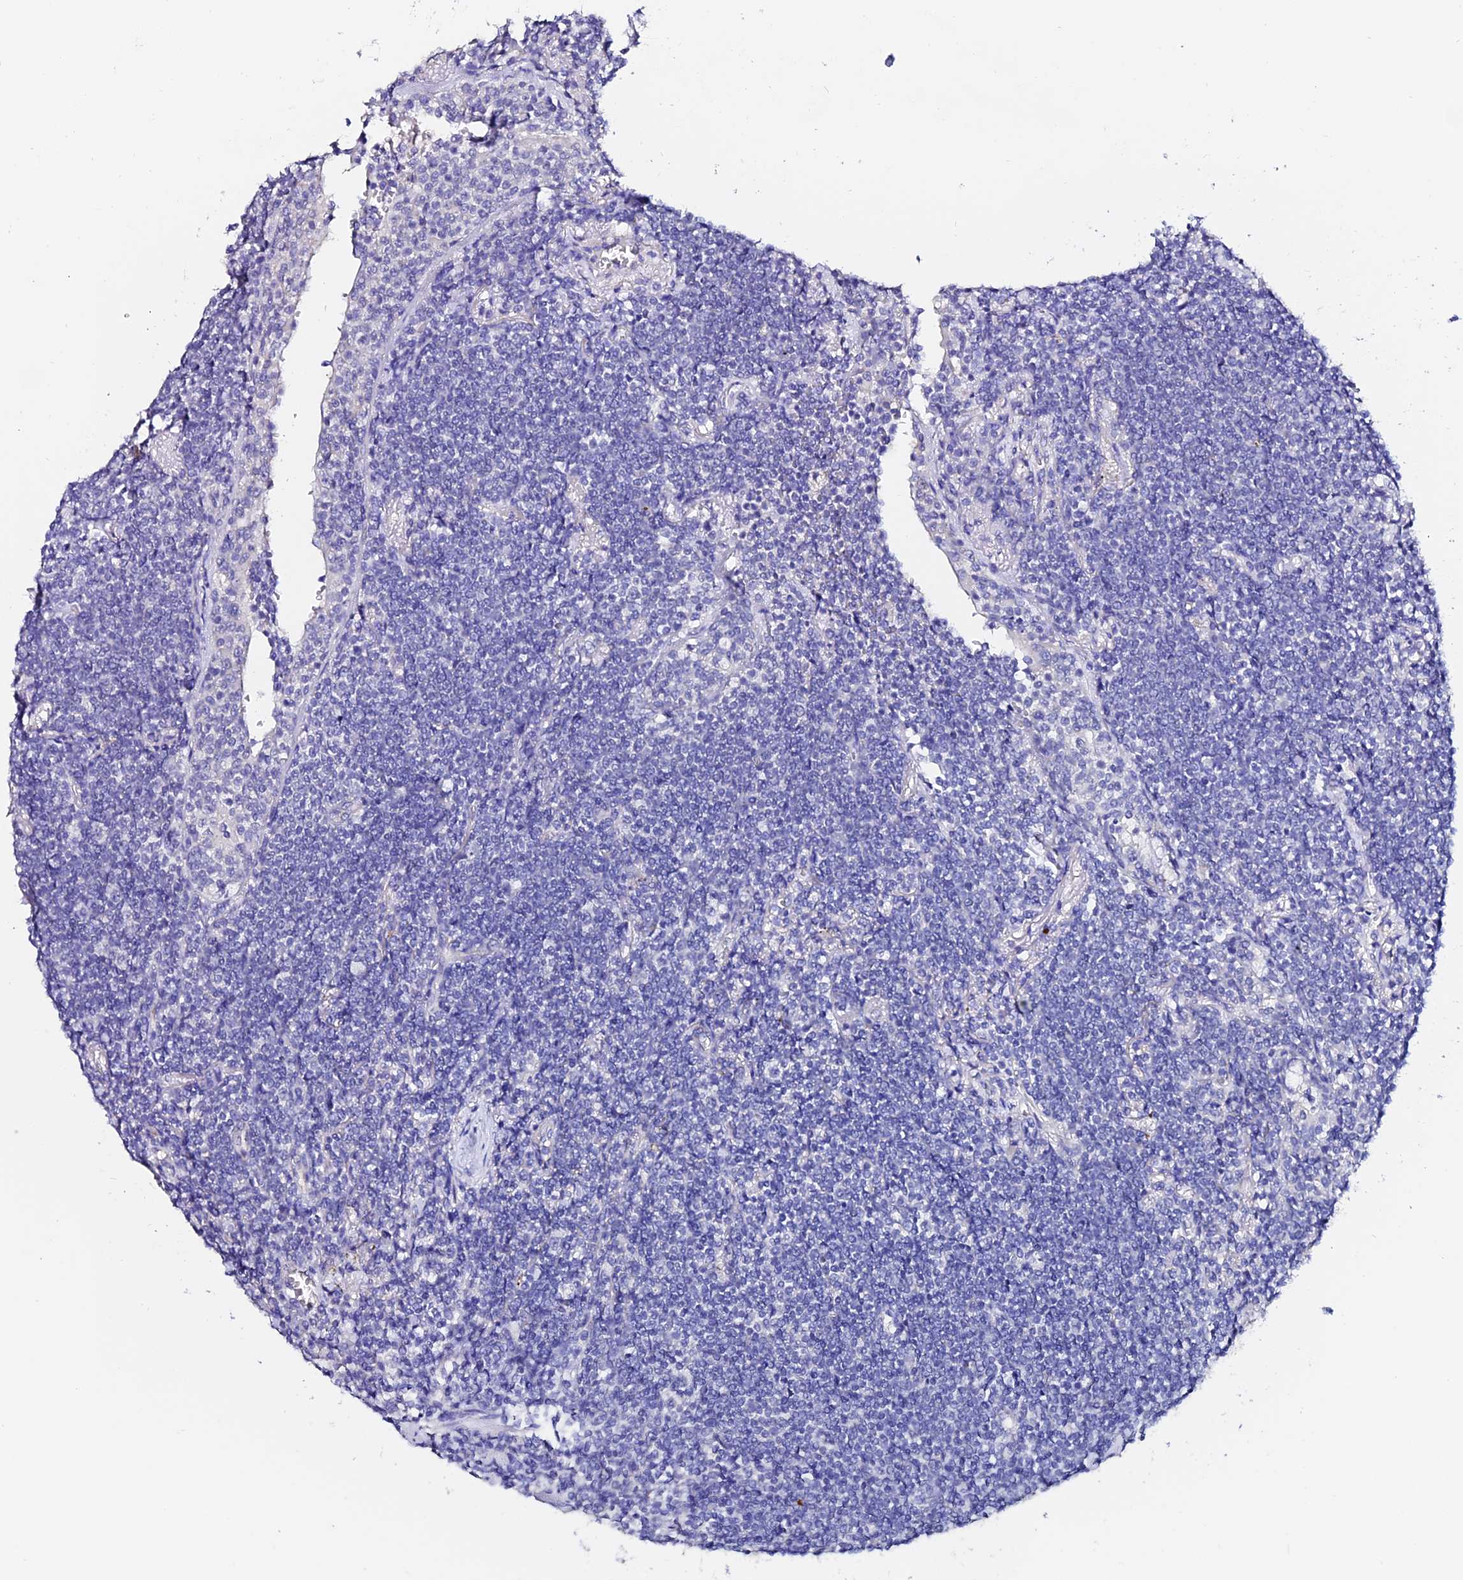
{"staining": {"intensity": "negative", "quantity": "none", "location": "none"}, "tissue": "lymphoma", "cell_type": "Tumor cells", "image_type": "cancer", "snomed": [{"axis": "morphology", "description": "Malignant lymphoma, non-Hodgkin's type, Low grade"}, {"axis": "topography", "description": "Lung"}], "caption": "DAB (3,3'-diaminobenzidine) immunohistochemical staining of lymphoma demonstrates no significant expression in tumor cells.", "gene": "ESM1", "patient": {"sex": "female", "age": 71}}